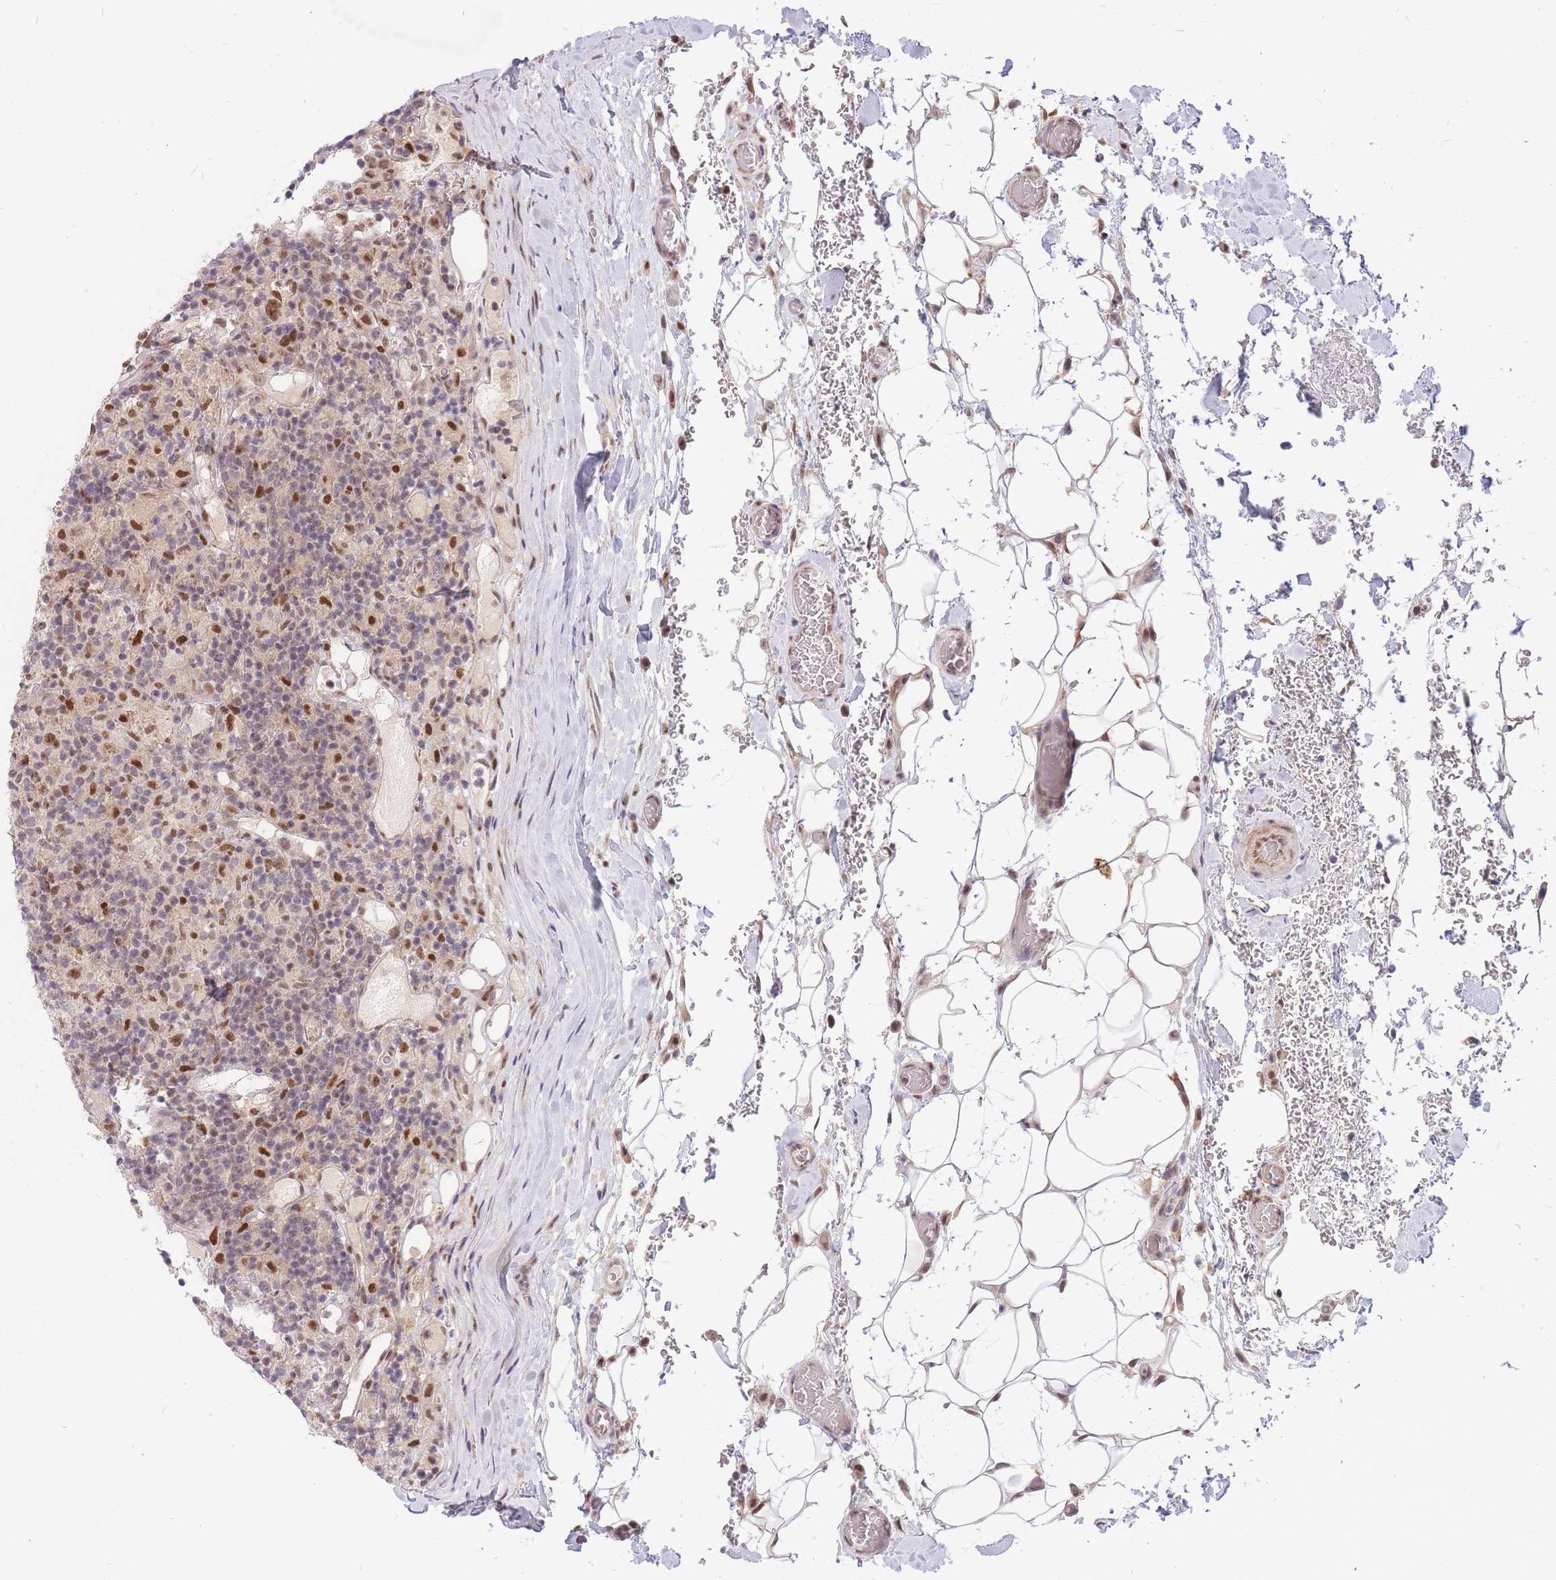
{"staining": {"intensity": "moderate", "quantity": ">75%", "location": "nuclear"}, "tissue": "lymphoma", "cell_type": "Tumor cells", "image_type": "cancer", "snomed": [{"axis": "morphology", "description": "Hodgkin's disease, NOS"}, {"axis": "topography", "description": "Lymph node"}], "caption": "Lymphoma tissue shows moderate nuclear expression in approximately >75% of tumor cells, visualized by immunohistochemistry. (IHC, brightfield microscopy, high magnification).", "gene": "ERCC2", "patient": {"sex": "male", "age": 70}}